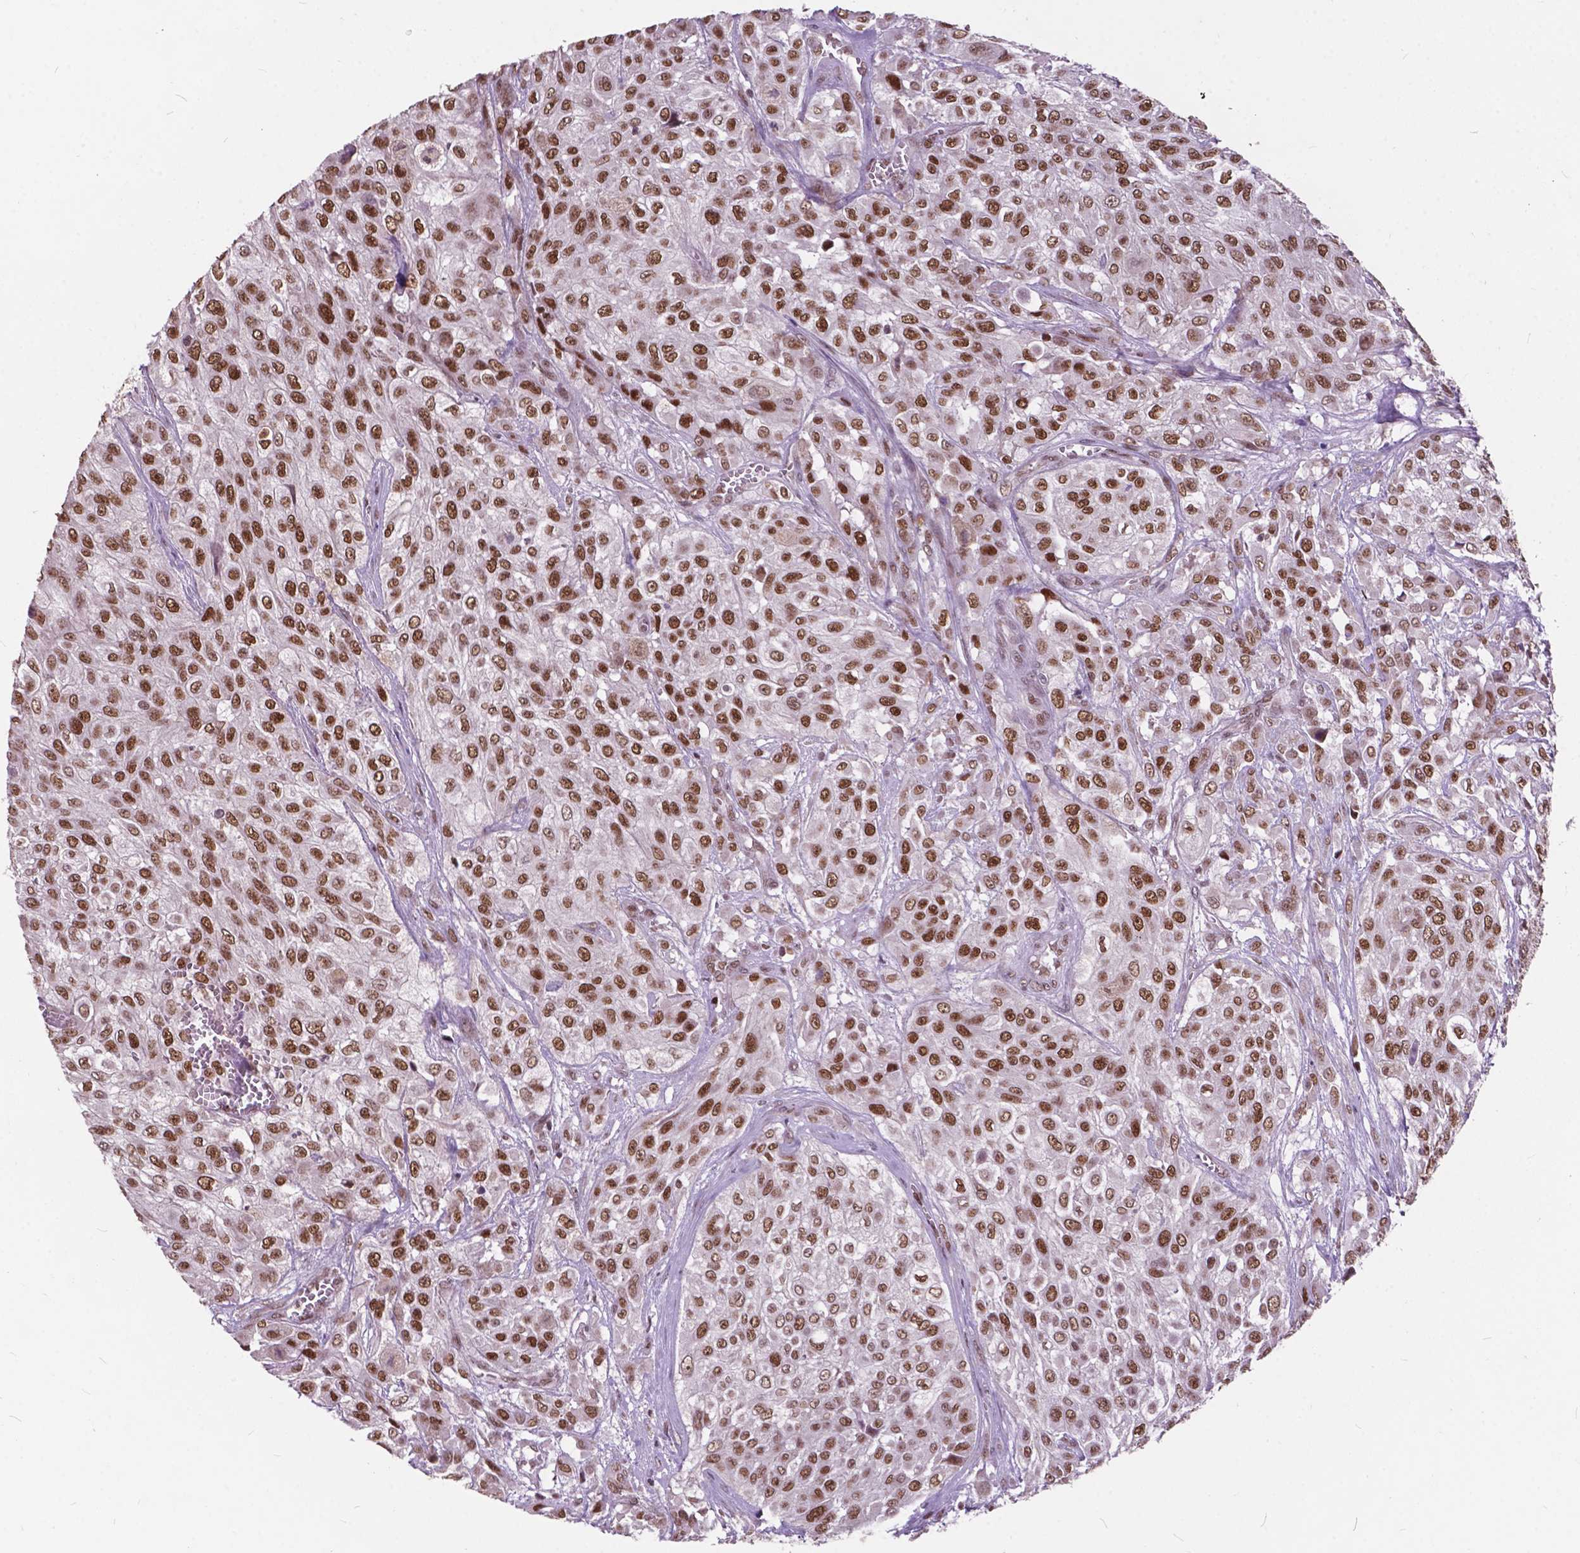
{"staining": {"intensity": "strong", "quantity": ">75%", "location": "nuclear"}, "tissue": "urothelial cancer", "cell_type": "Tumor cells", "image_type": "cancer", "snomed": [{"axis": "morphology", "description": "Urothelial carcinoma, High grade"}, {"axis": "topography", "description": "Urinary bladder"}], "caption": "Strong nuclear staining is seen in about >75% of tumor cells in urothelial cancer. The staining was performed using DAB (3,3'-diaminobenzidine) to visualize the protein expression in brown, while the nuclei were stained in blue with hematoxylin (Magnification: 20x).", "gene": "MSH2", "patient": {"sex": "male", "age": 57}}